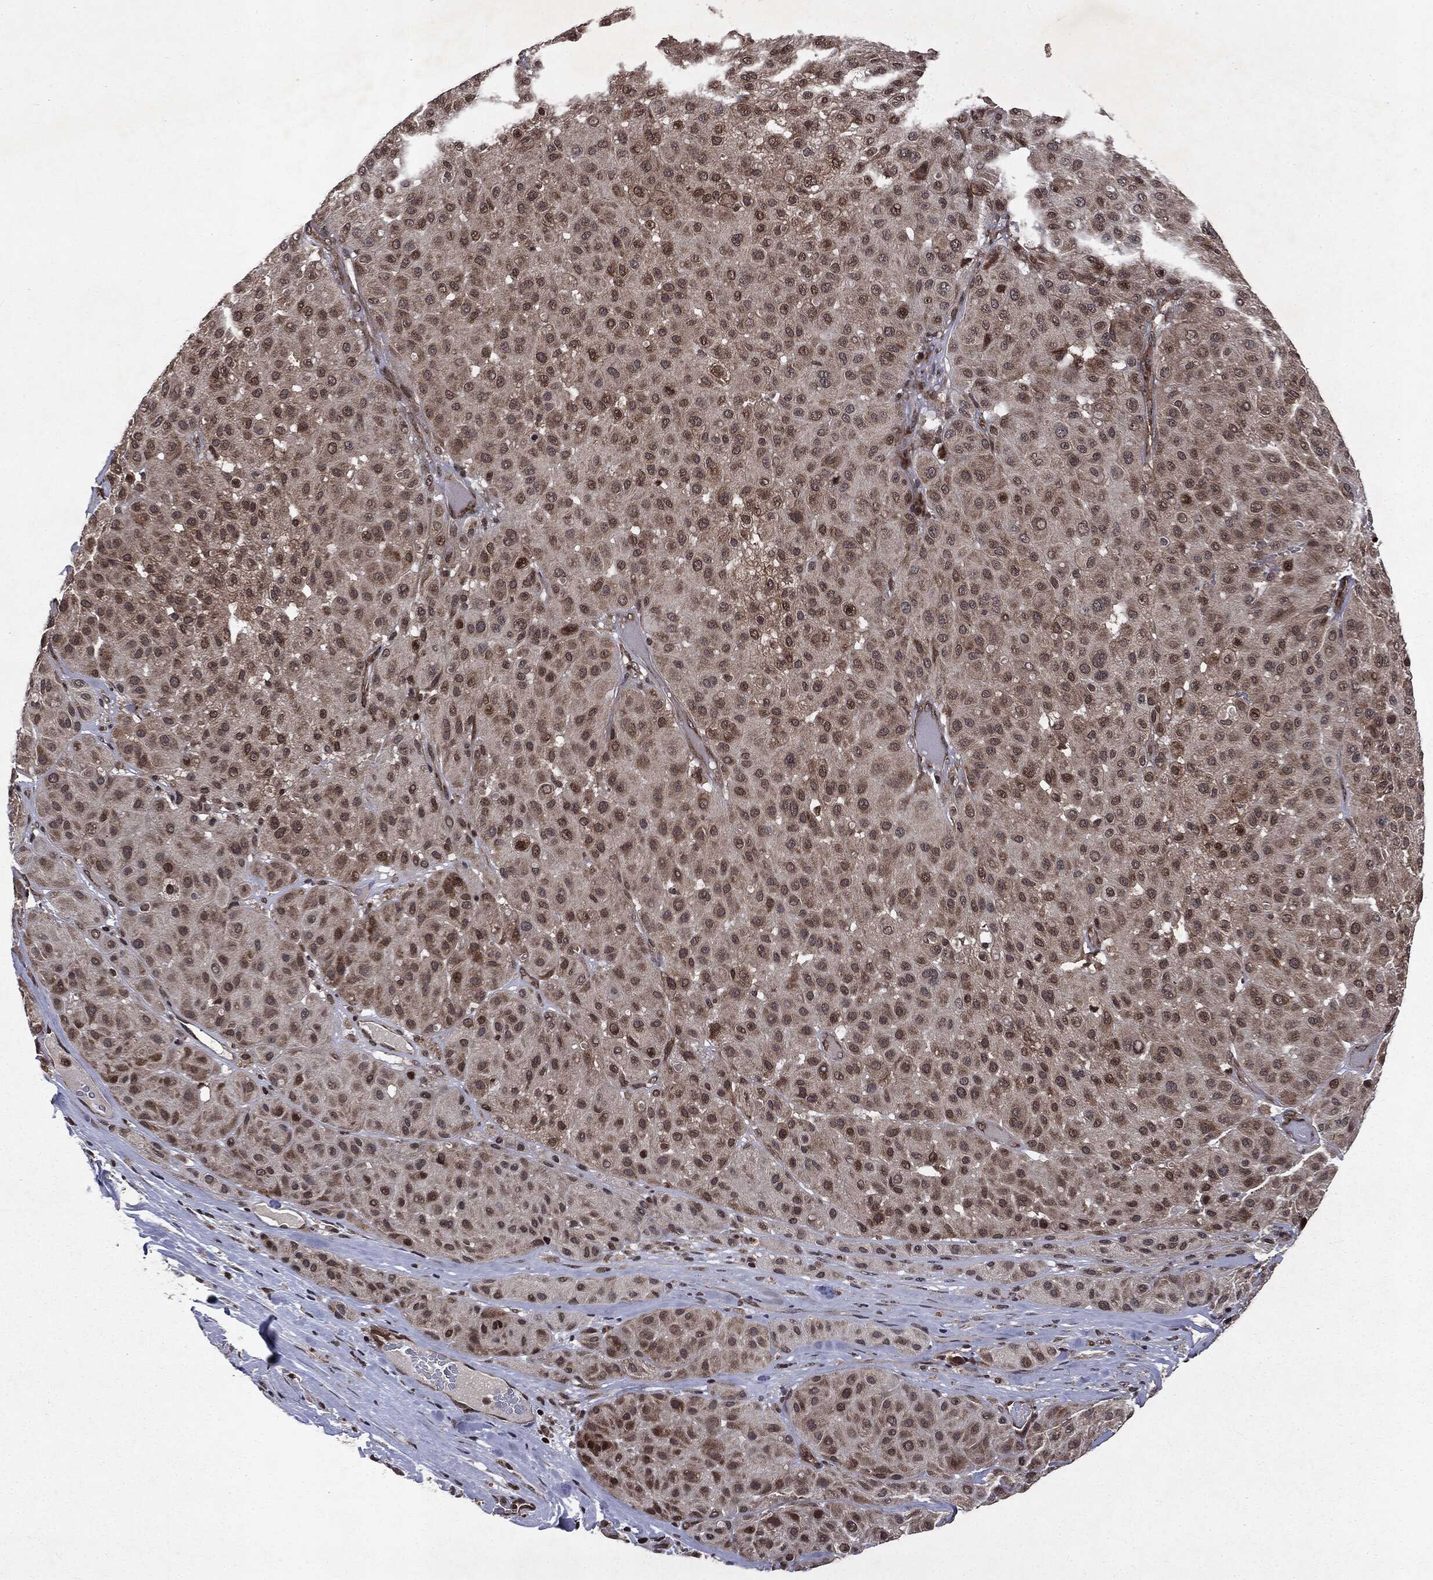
{"staining": {"intensity": "moderate", "quantity": "25%-75%", "location": "cytoplasmic/membranous,nuclear"}, "tissue": "melanoma", "cell_type": "Tumor cells", "image_type": "cancer", "snomed": [{"axis": "morphology", "description": "Malignant melanoma, Metastatic site"}, {"axis": "topography", "description": "Smooth muscle"}], "caption": "Immunohistochemical staining of malignant melanoma (metastatic site) demonstrates moderate cytoplasmic/membranous and nuclear protein expression in about 25%-75% of tumor cells. The protein is stained brown, and the nuclei are stained in blue (DAB IHC with brightfield microscopy, high magnification).", "gene": "STAU2", "patient": {"sex": "male", "age": 41}}